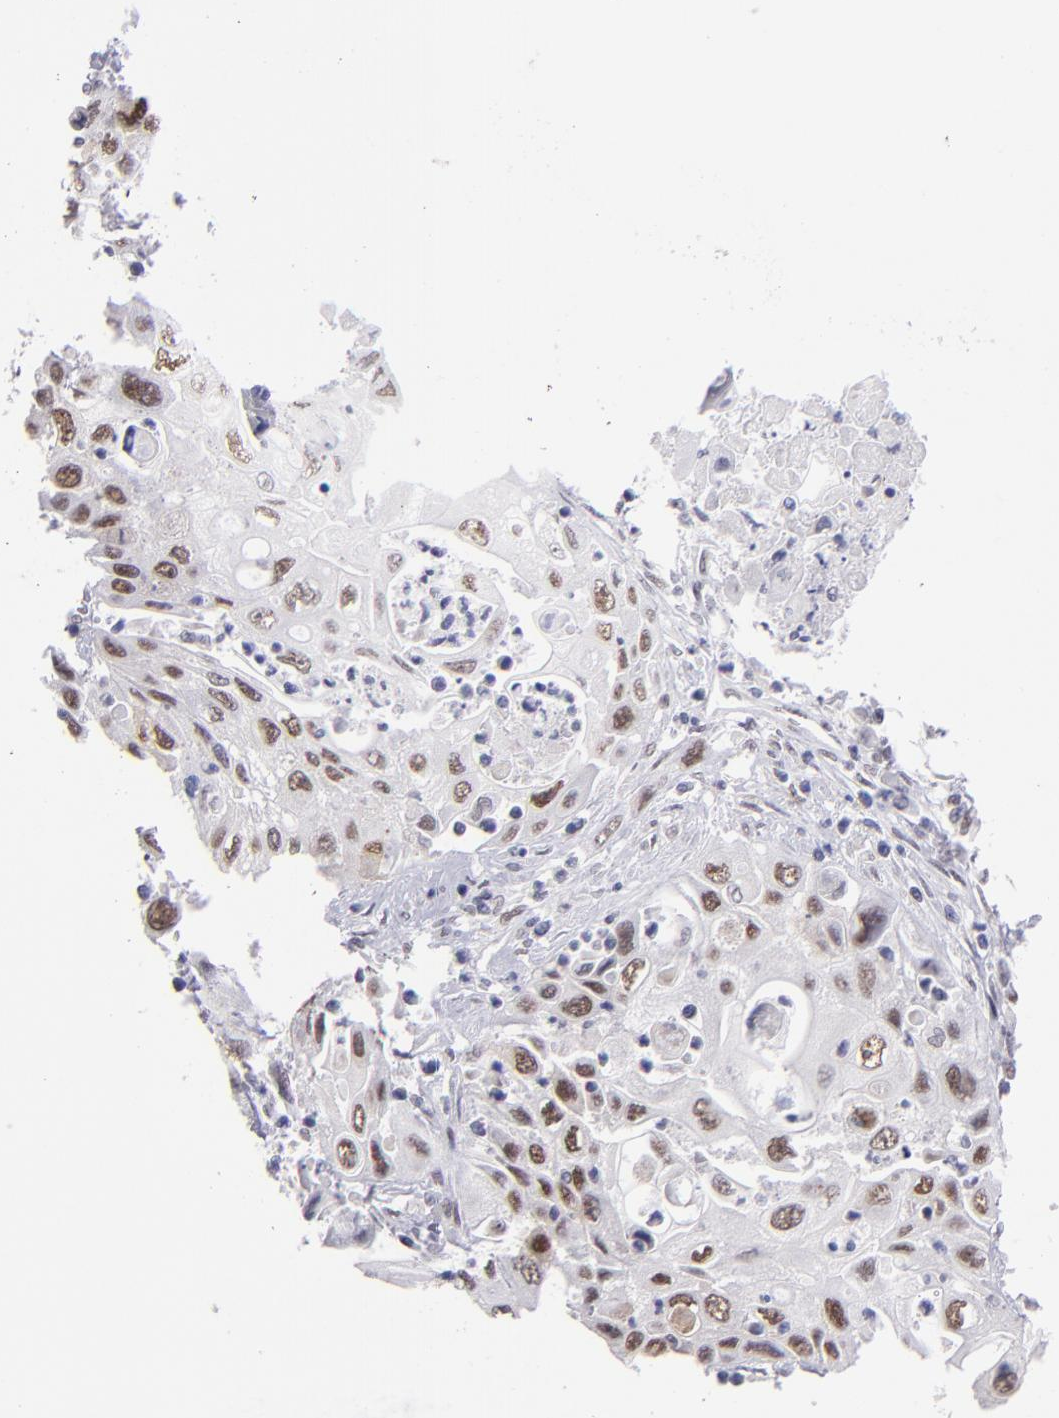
{"staining": {"intensity": "moderate", "quantity": ">75%", "location": "nuclear"}, "tissue": "pancreatic cancer", "cell_type": "Tumor cells", "image_type": "cancer", "snomed": [{"axis": "morphology", "description": "Adenocarcinoma, NOS"}, {"axis": "topography", "description": "Pancreas"}], "caption": "Protein expression analysis of human pancreatic cancer (adenocarcinoma) reveals moderate nuclear staining in about >75% of tumor cells.", "gene": "OTUB2", "patient": {"sex": "male", "age": 70}}